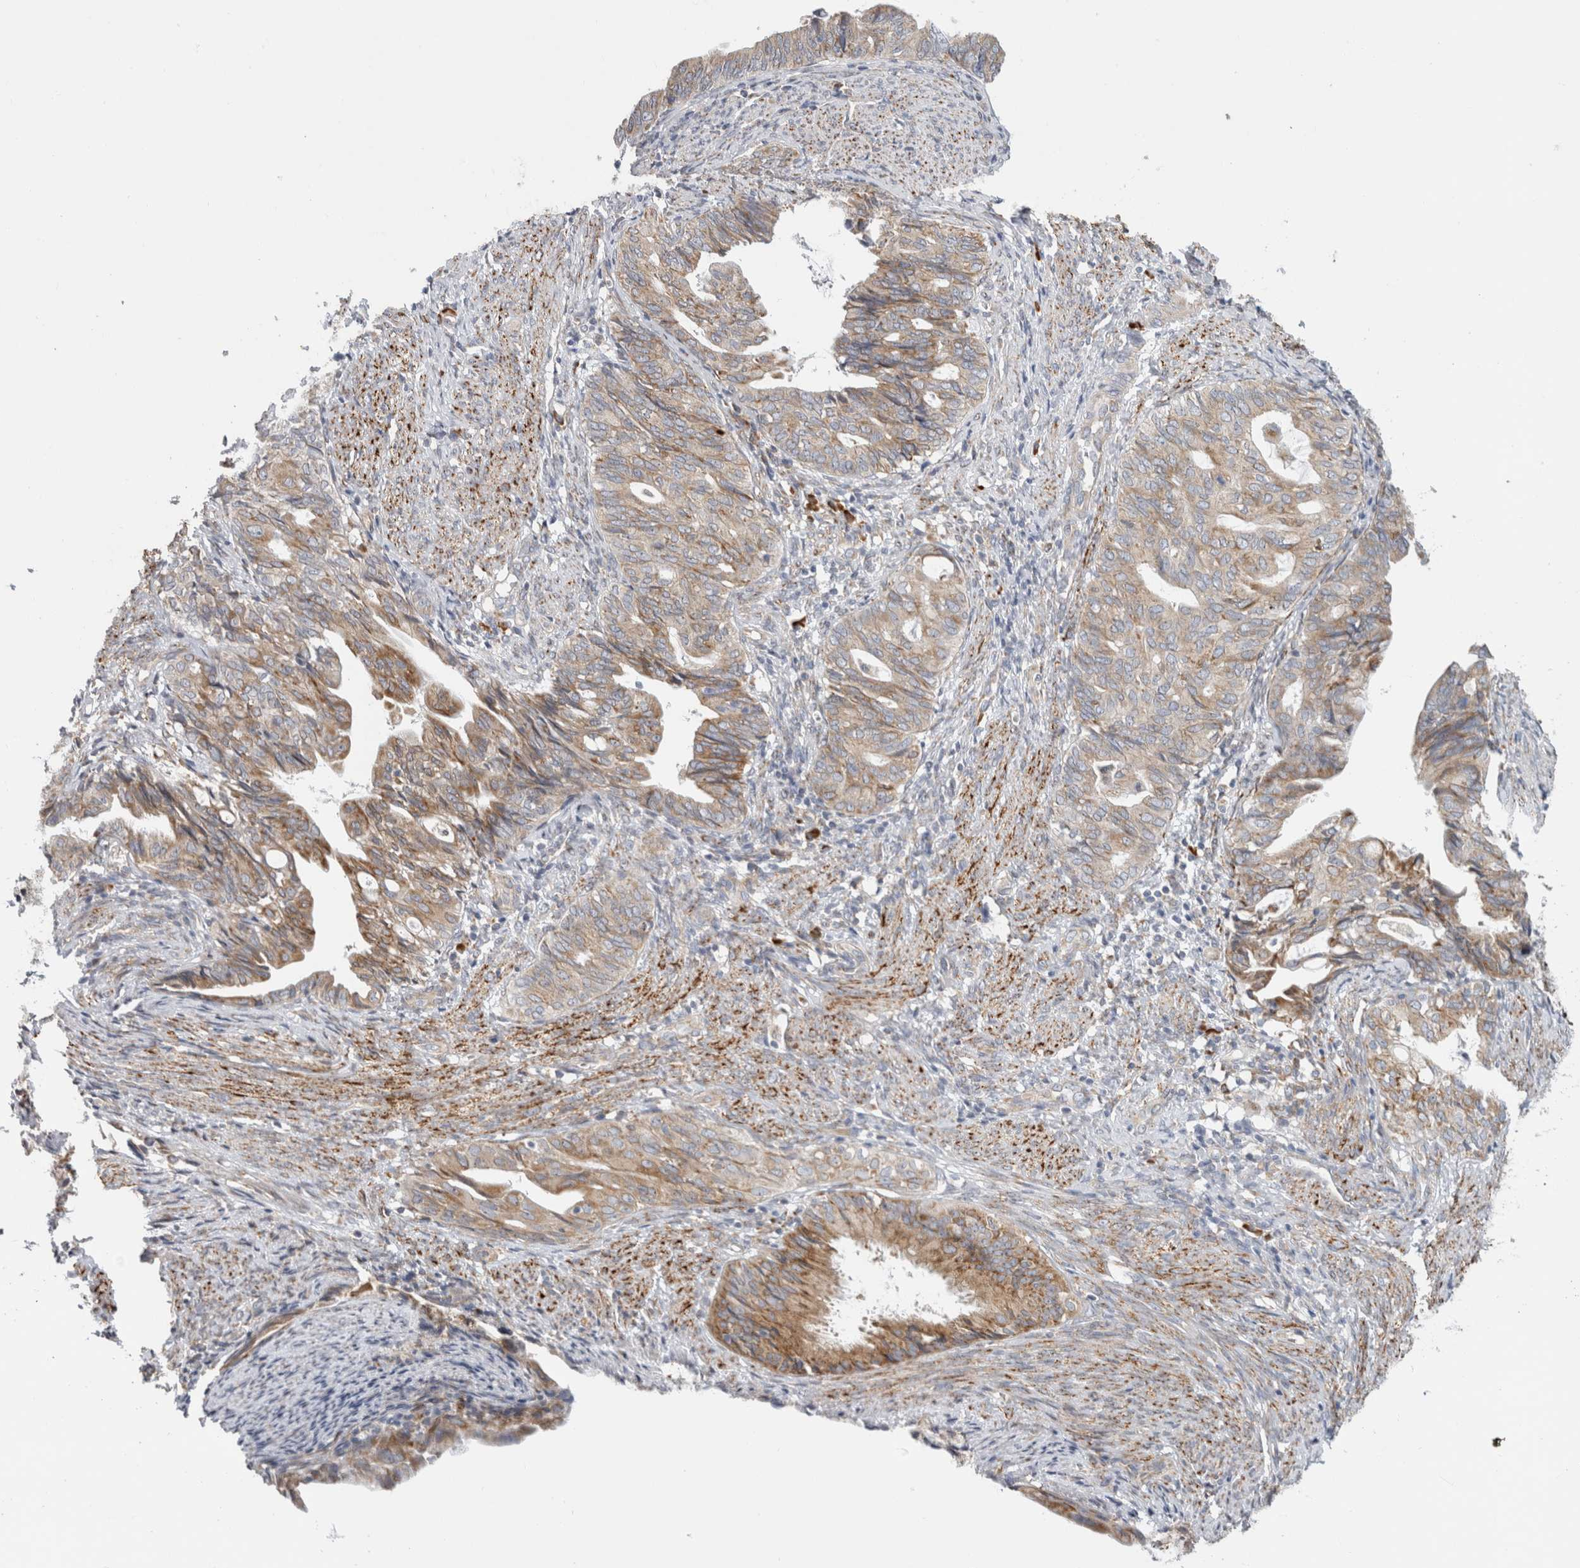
{"staining": {"intensity": "moderate", "quantity": ">75%", "location": "cytoplasmic/membranous"}, "tissue": "endometrial cancer", "cell_type": "Tumor cells", "image_type": "cancer", "snomed": [{"axis": "morphology", "description": "Adenocarcinoma, NOS"}, {"axis": "topography", "description": "Endometrium"}], "caption": "DAB immunohistochemical staining of endometrial cancer (adenocarcinoma) demonstrates moderate cytoplasmic/membranous protein expression in about >75% of tumor cells.", "gene": "RPN2", "patient": {"sex": "female", "age": 86}}